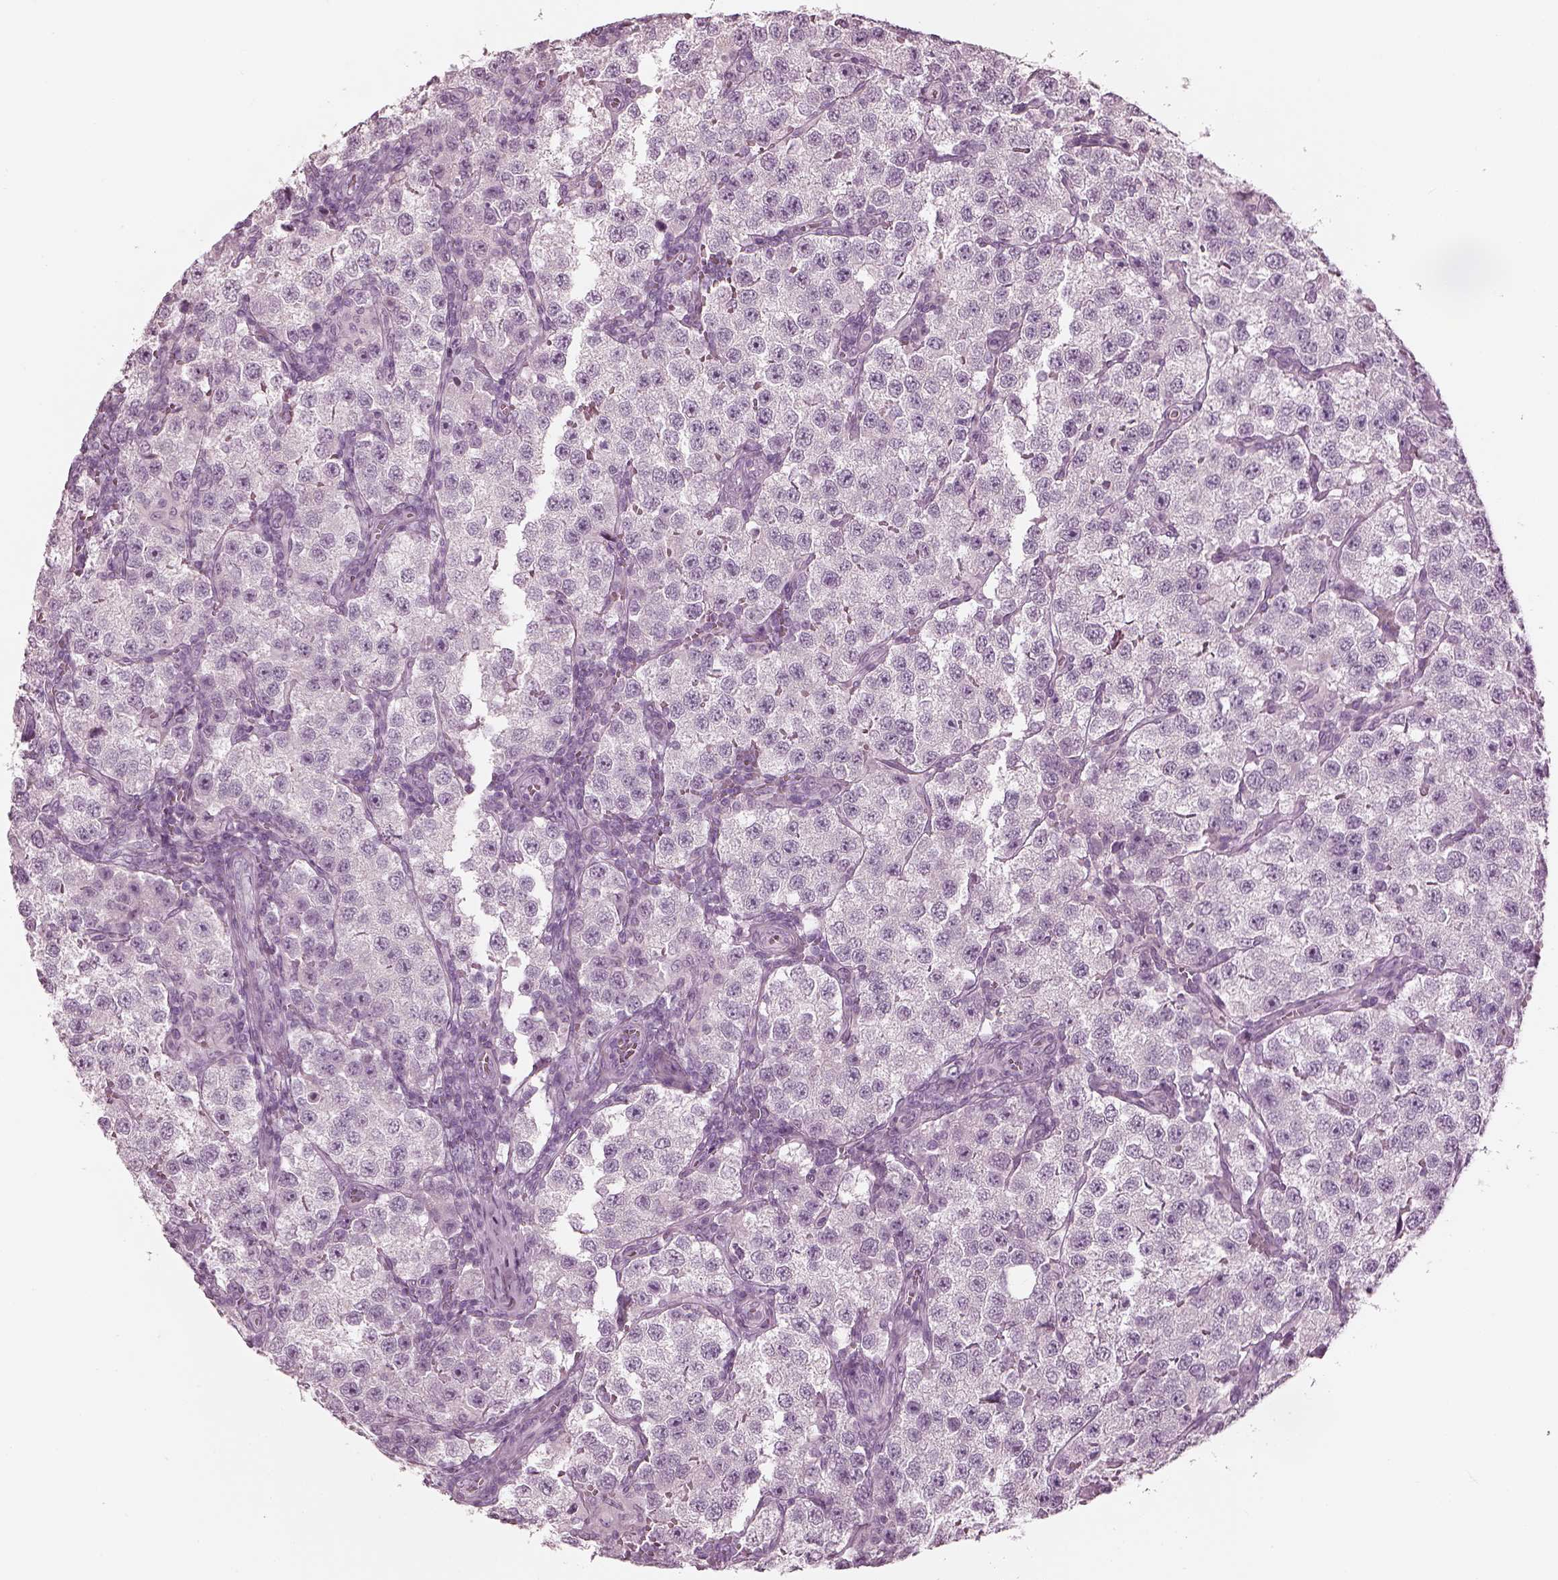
{"staining": {"intensity": "negative", "quantity": "none", "location": "none"}, "tissue": "testis cancer", "cell_type": "Tumor cells", "image_type": "cancer", "snomed": [{"axis": "morphology", "description": "Seminoma, NOS"}, {"axis": "topography", "description": "Testis"}], "caption": "A micrograph of human testis cancer is negative for staining in tumor cells. Brightfield microscopy of immunohistochemistry (IHC) stained with DAB (brown) and hematoxylin (blue), captured at high magnification.", "gene": "CNTN1", "patient": {"sex": "male", "age": 37}}